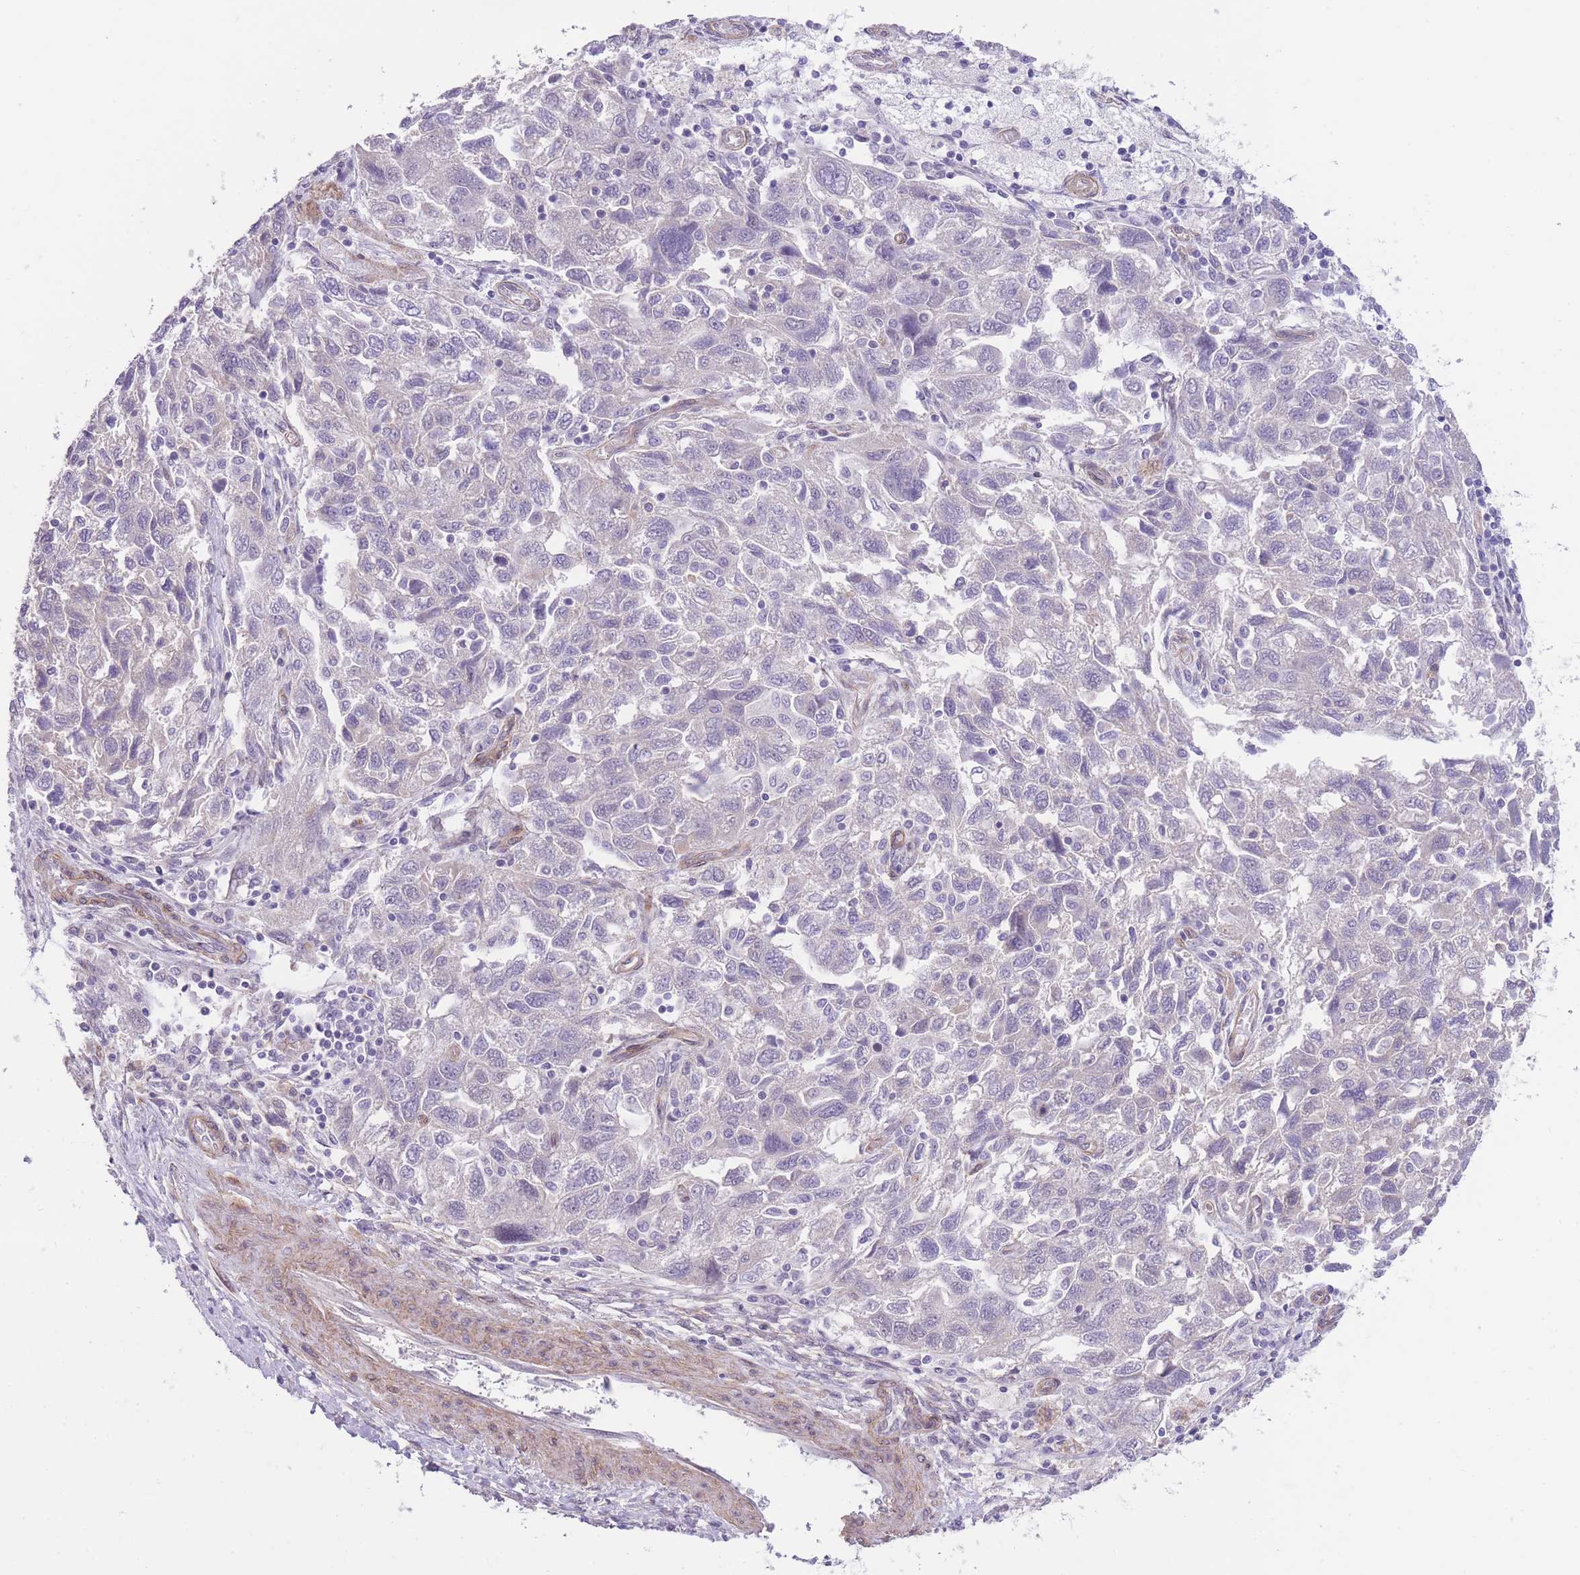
{"staining": {"intensity": "negative", "quantity": "none", "location": "none"}, "tissue": "ovarian cancer", "cell_type": "Tumor cells", "image_type": "cancer", "snomed": [{"axis": "morphology", "description": "Carcinoma, NOS"}, {"axis": "morphology", "description": "Cystadenocarcinoma, serous, NOS"}, {"axis": "topography", "description": "Ovary"}], "caption": "Immunohistochemistry histopathology image of human ovarian cancer (serous cystadenocarcinoma) stained for a protein (brown), which exhibits no positivity in tumor cells.", "gene": "QTRT1", "patient": {"sex": "female", "age": 69}}